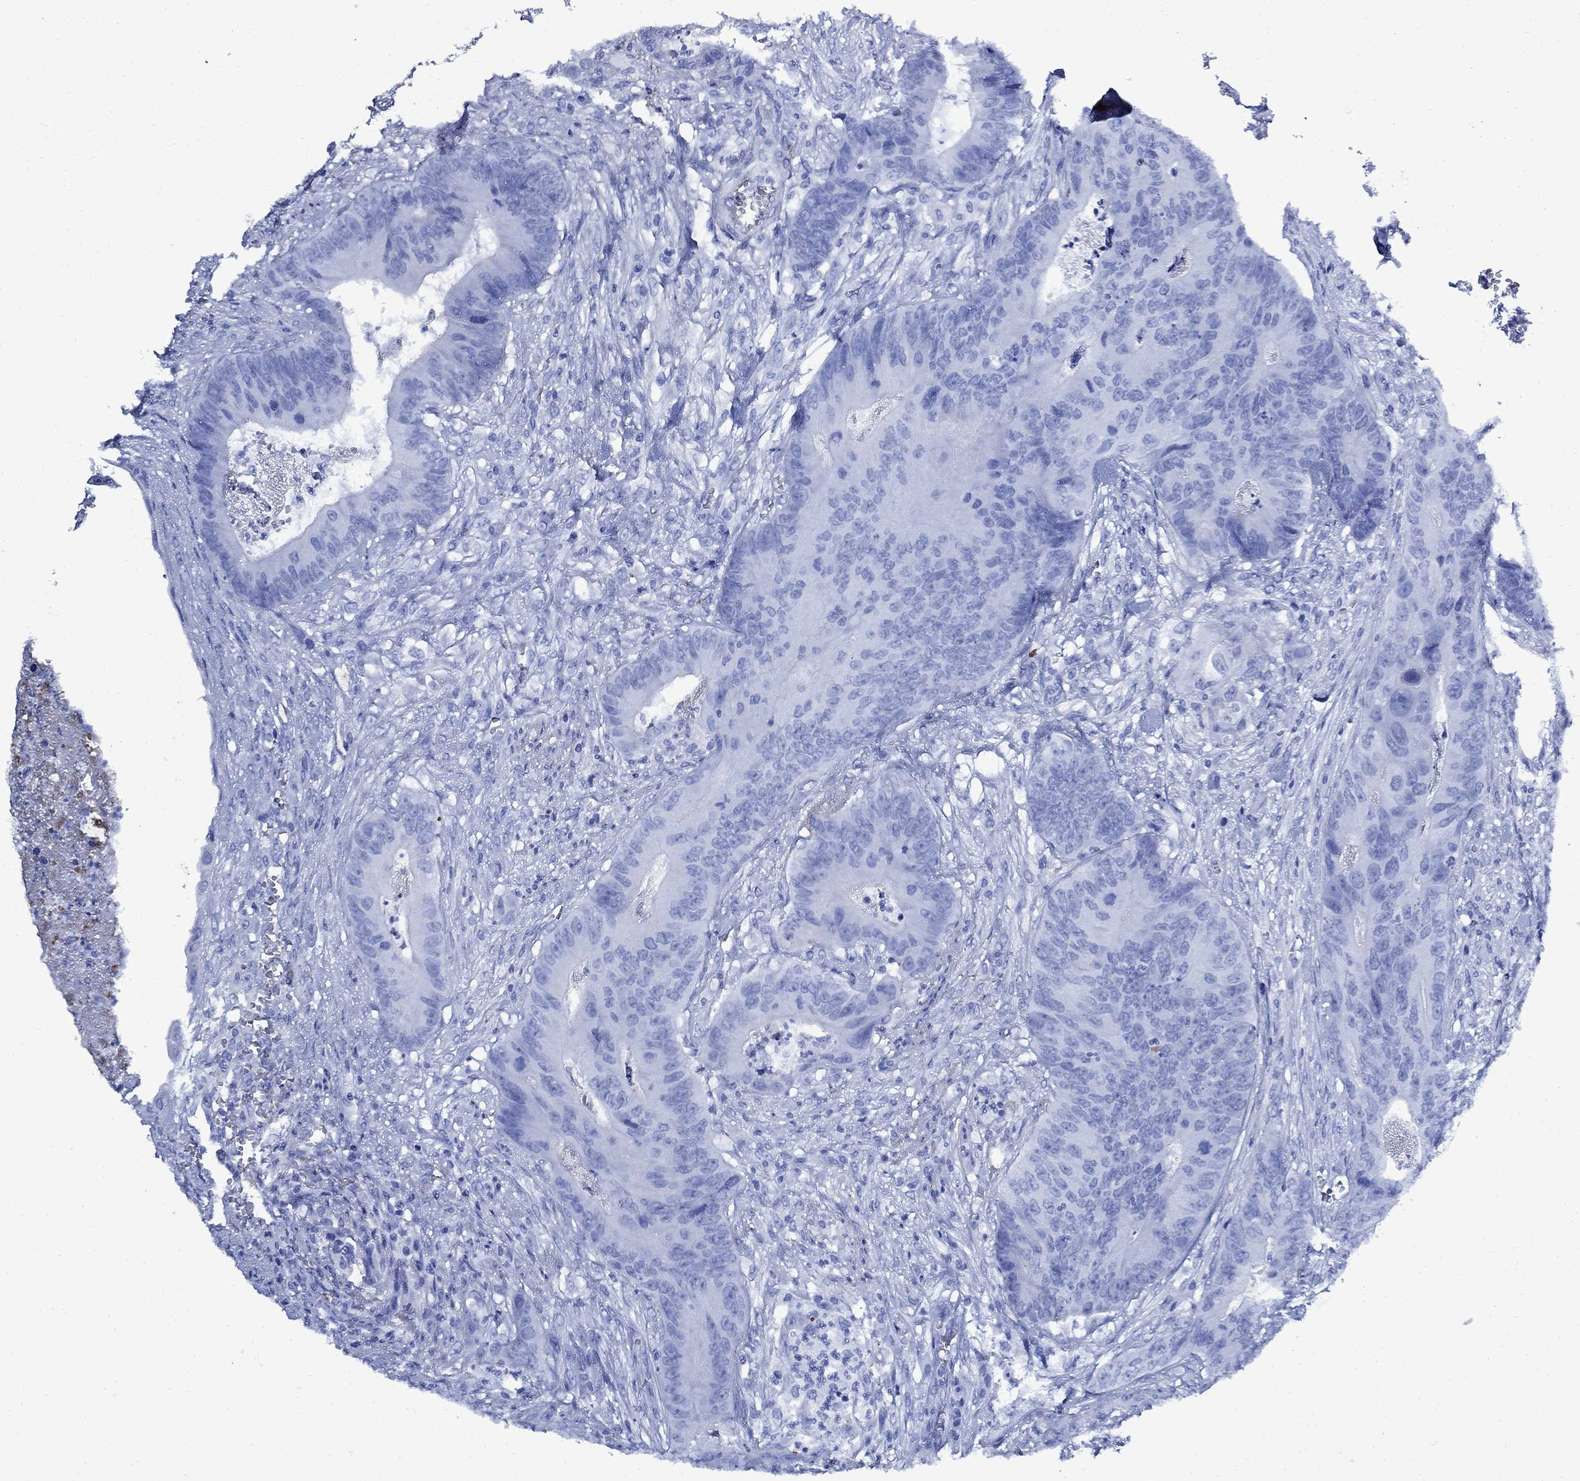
{"staining": {"intensity": "negative", "quantity": "none", "location": "none"}, "tissue": "colorectal cancer", "cell_type": "Tumor cells", "image_type": "cancer", "snomed": [{"axis": "morphology", "description": "Adenocarcinoma, NOS"}, {"axis": "topography", "description": "Colon"}], "caption": "There is no significant expression in tumor cells of colorectal cancer.", "gene": "VTN", "patient": {"sex": "male", "age": 84}}